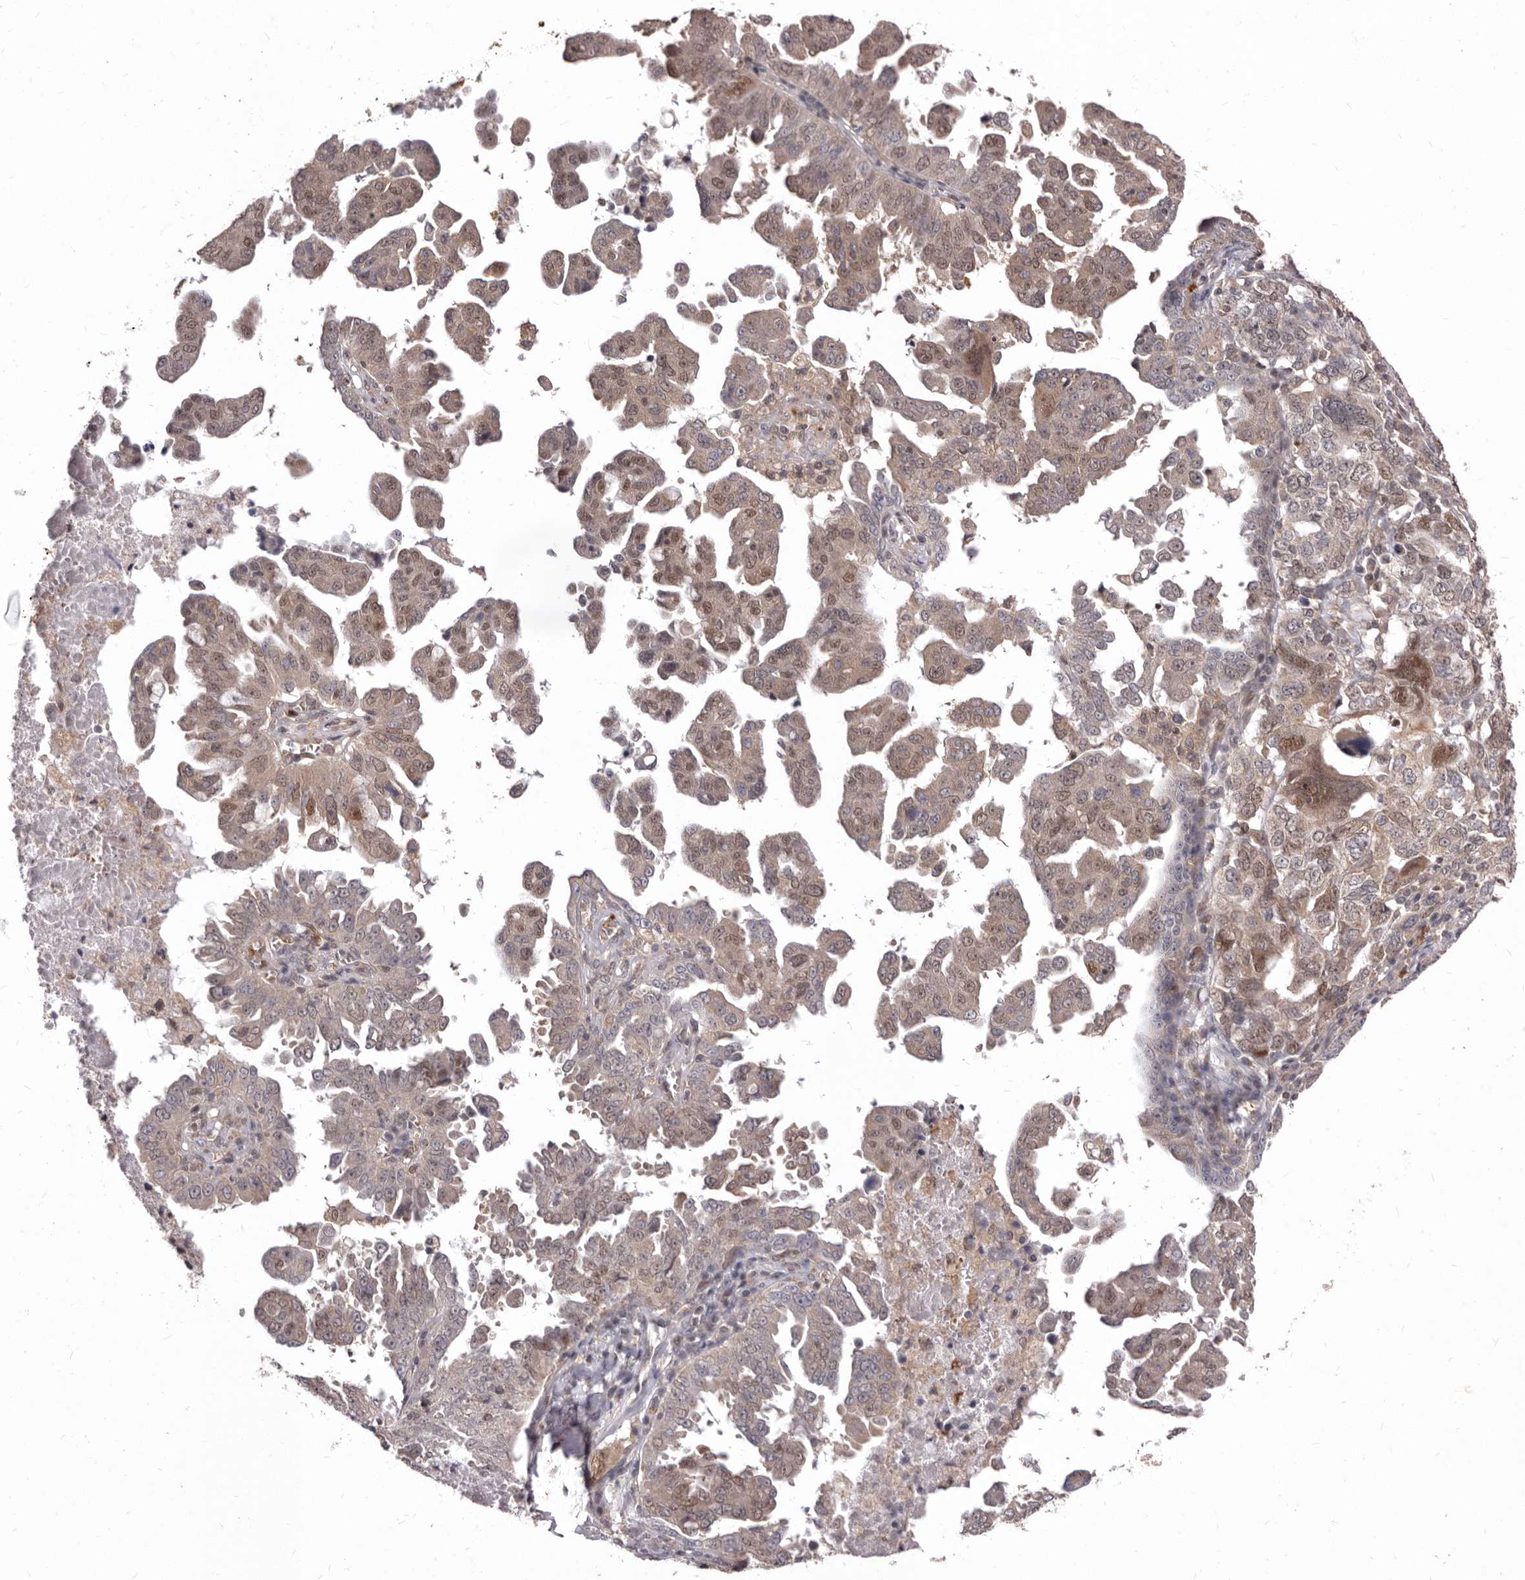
{"staining": {"intensity": "moderate", "quantity": ">75%", "location": "cytoplasmic/membranous,nuclear"}, "tissue": "ovarian cancer", "cell_type": "Tumor cells", "image_type": "cancer", "snomed": [{"axis": "morphology", "description": "Carcinoma, endometroid"}, {"axis": "topography", "description": "Ovary"}], "caption": "Immunohistochemical staining of ovarian cancer (endometroid carcinoma) displays medium levels of moderate cytoplasmic/membranous and nuclear protein positivity in about >75% of tumor cells.", "gene": "ACLY", "patient": {"sex": "female", "age": 62}}